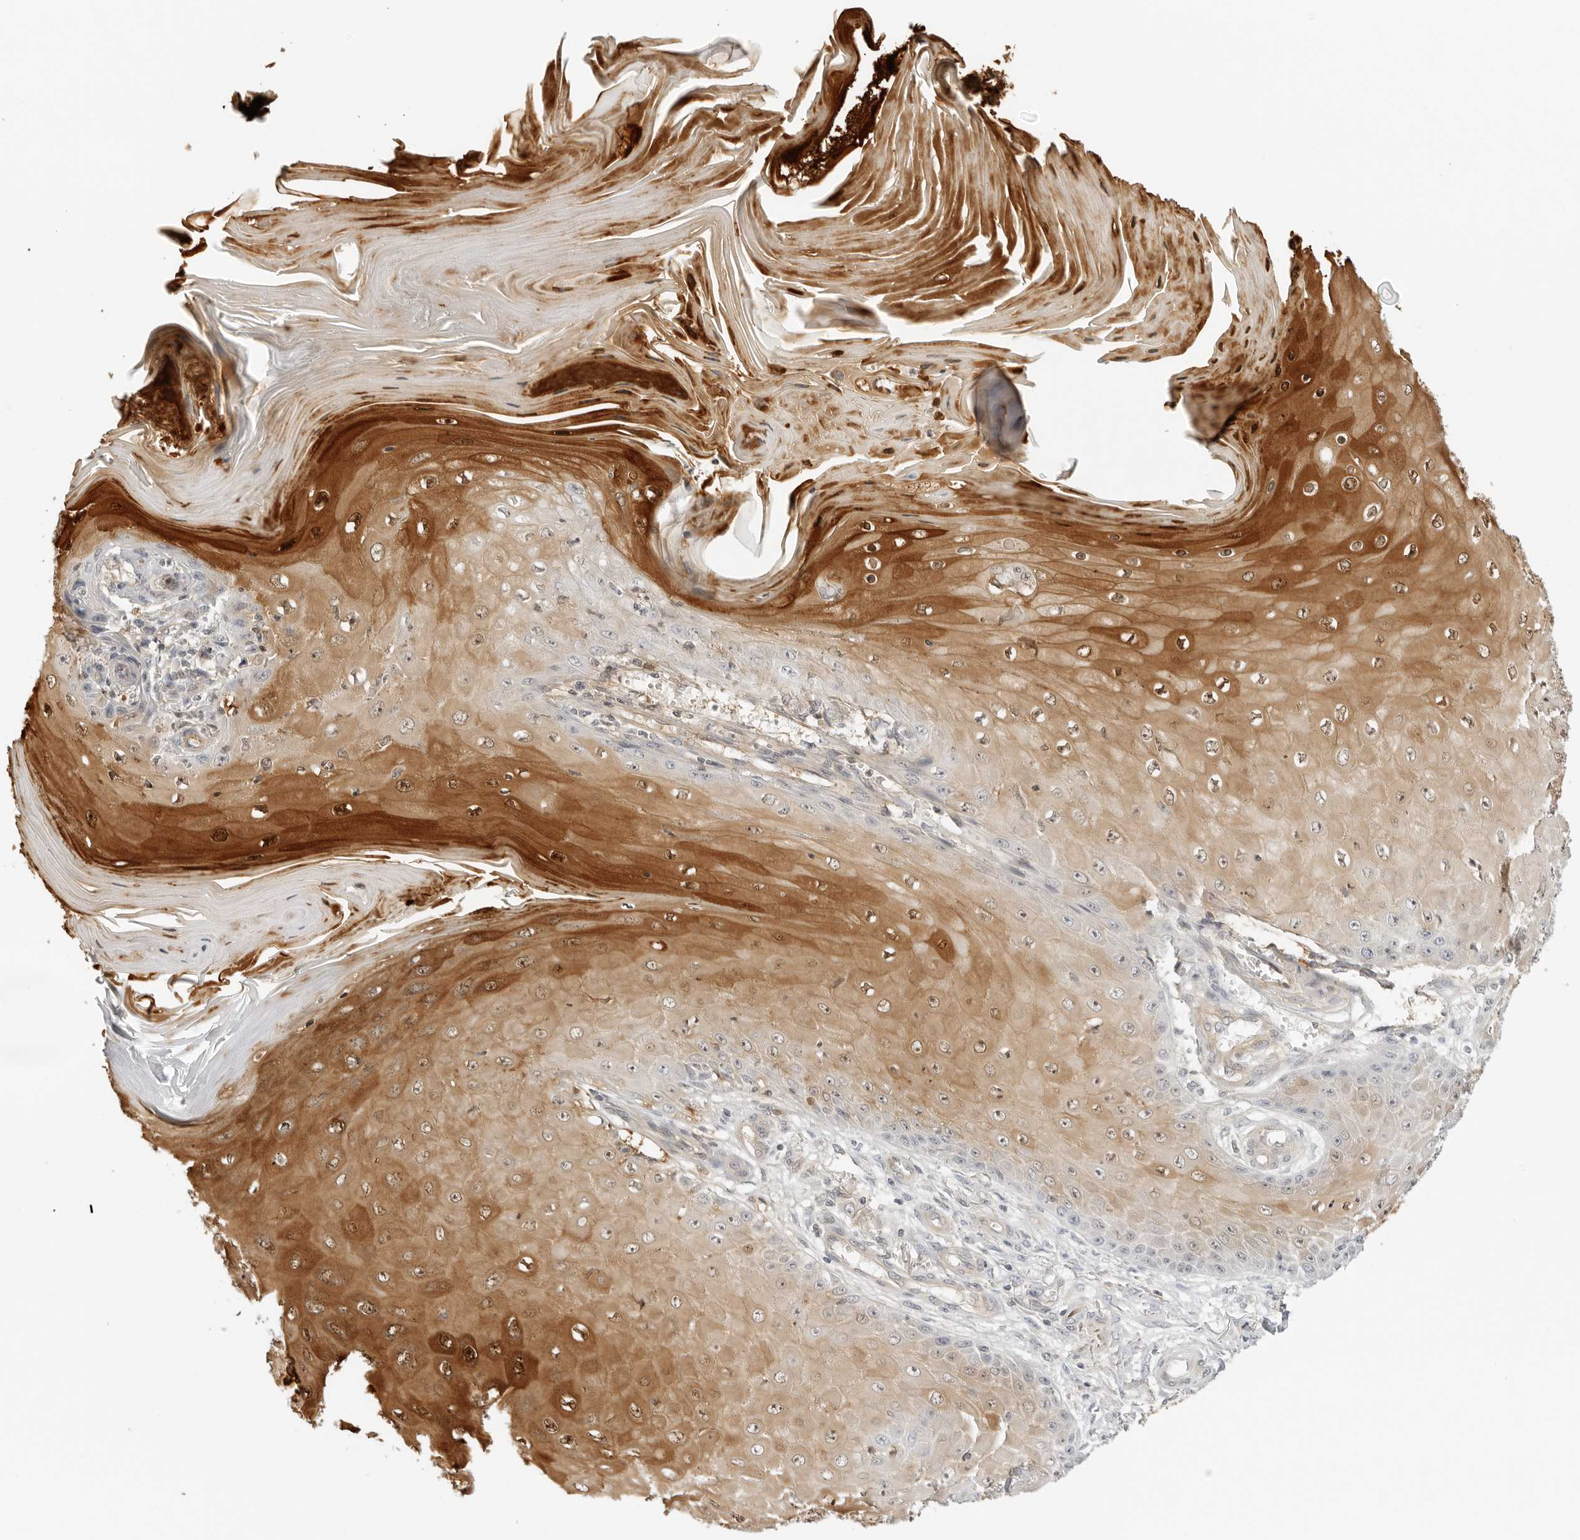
{"staining": {"intensity": "strong", "quantity": "25%-75%", "location": "cytoplasmic/membranous,nuclear"}, "tissue": "skin cancer", "cell_type": "Tumor cells", "image_type": "cancer", "snomed": [{"axis": "morphology", "description": "Squamous cell carcinoma, NOS"}, {"axis": "topography", "description": "Skin"}], "caption": "IHC staining of skin cancer, which shows high levels of strong cytoplasmic/membranous and nuclear staining in approximately 25%-75% of tumor cells indicating strong cytoplasmic/membranous and nuclear protein positivity. The staining was performed using DAB (3,3'-diaminobenzidine) (brown) for protein detection and nuclei were counterstained in hematoxylin (blue).", "gene": "OSCP1", "patient": {"sex": "female", "age": 73}}